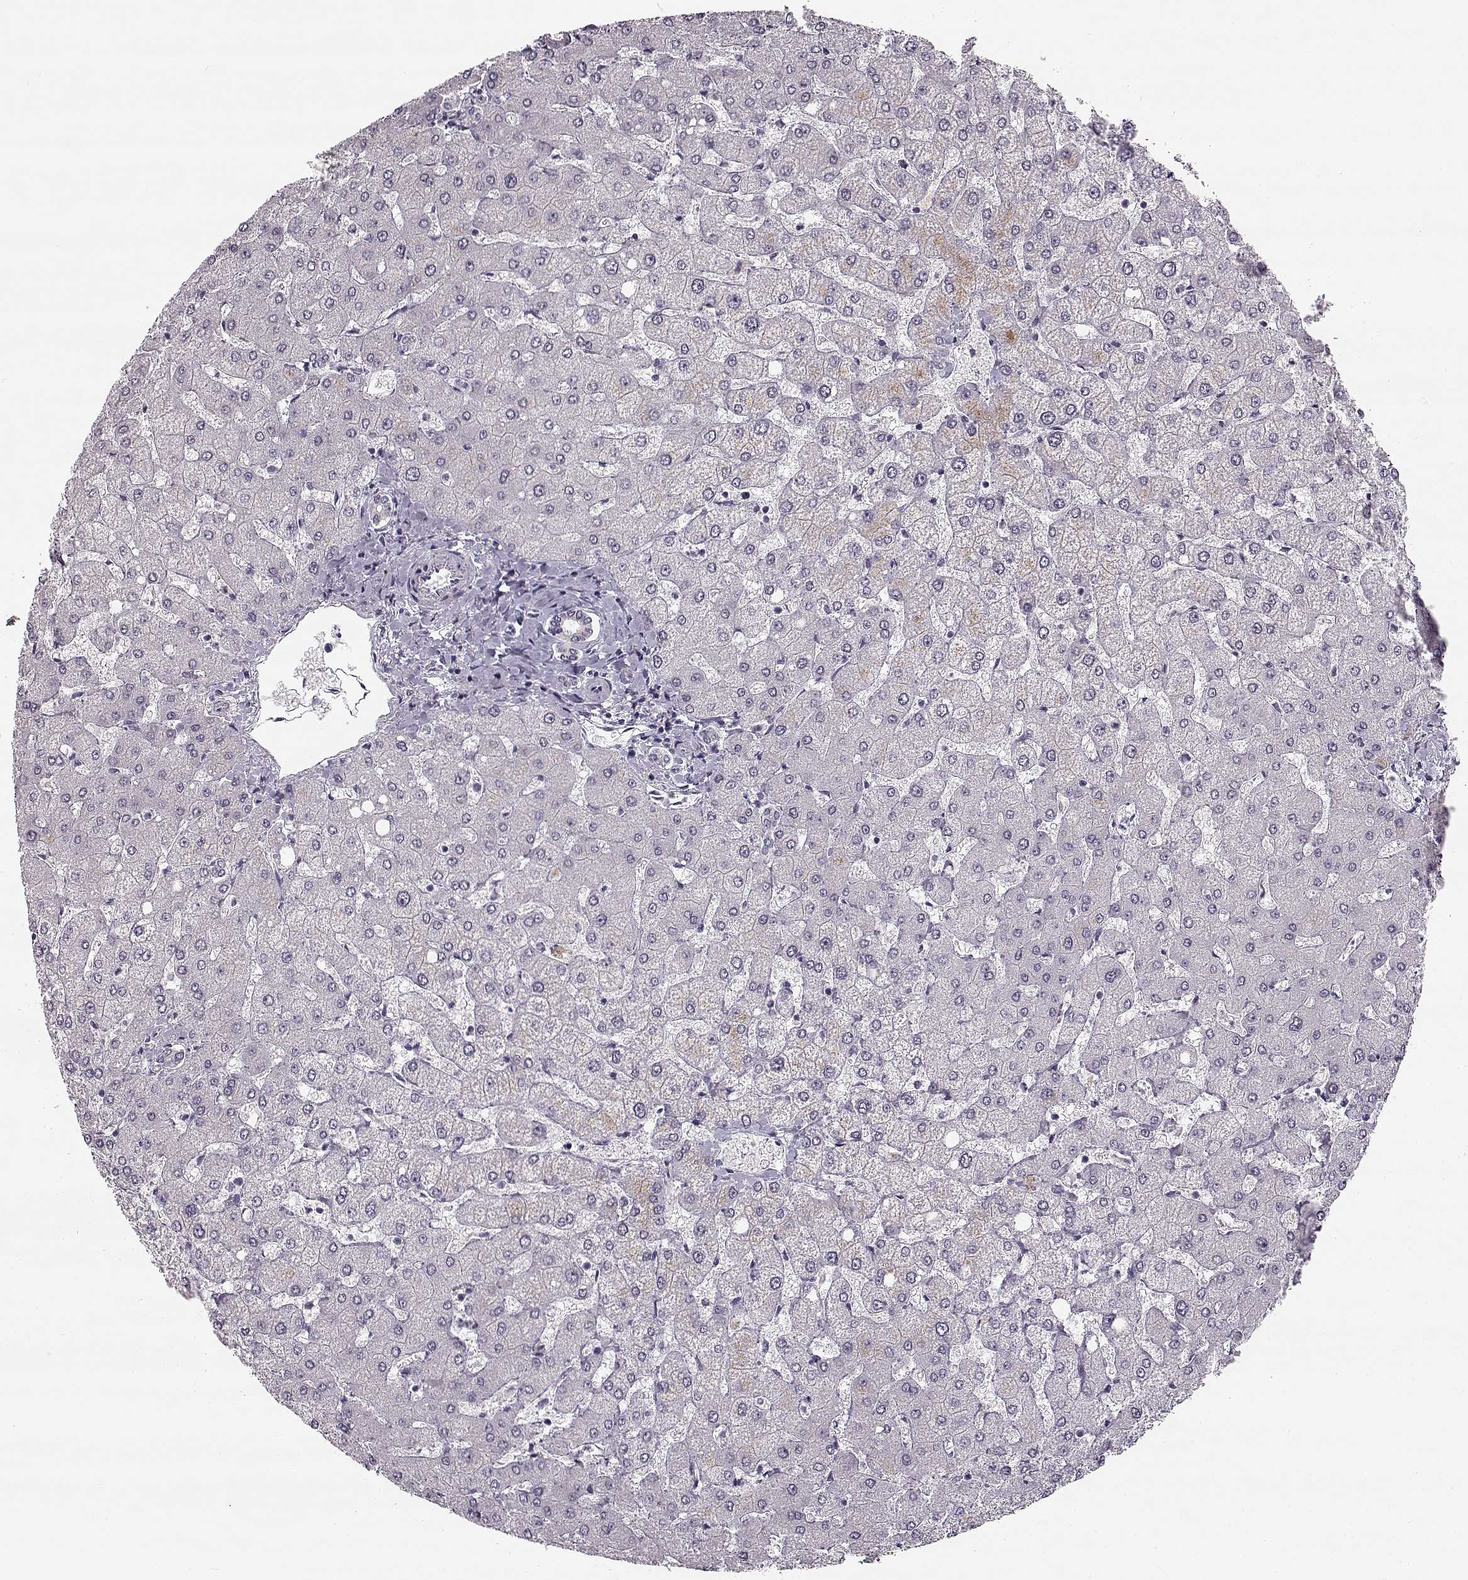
{"staining": {"intensity": "negative", "quantity": "none", "location": "none"}, "tissue": "liver", "cell_type": "Cholangiocytes", "image_type": "normal", "snomed": [{"axis": "morphology", "description": "Normal tissue, NOS"}, {"axis": "topography", "description": "Liver"}], "caption": "This is an immunohistochemistry (IHC) histopathology image of unremarkable liver. There is no staining in cholangiocytes.", "gene": "MAP6D1", "patient": {"sex": "female", "age": 54}}